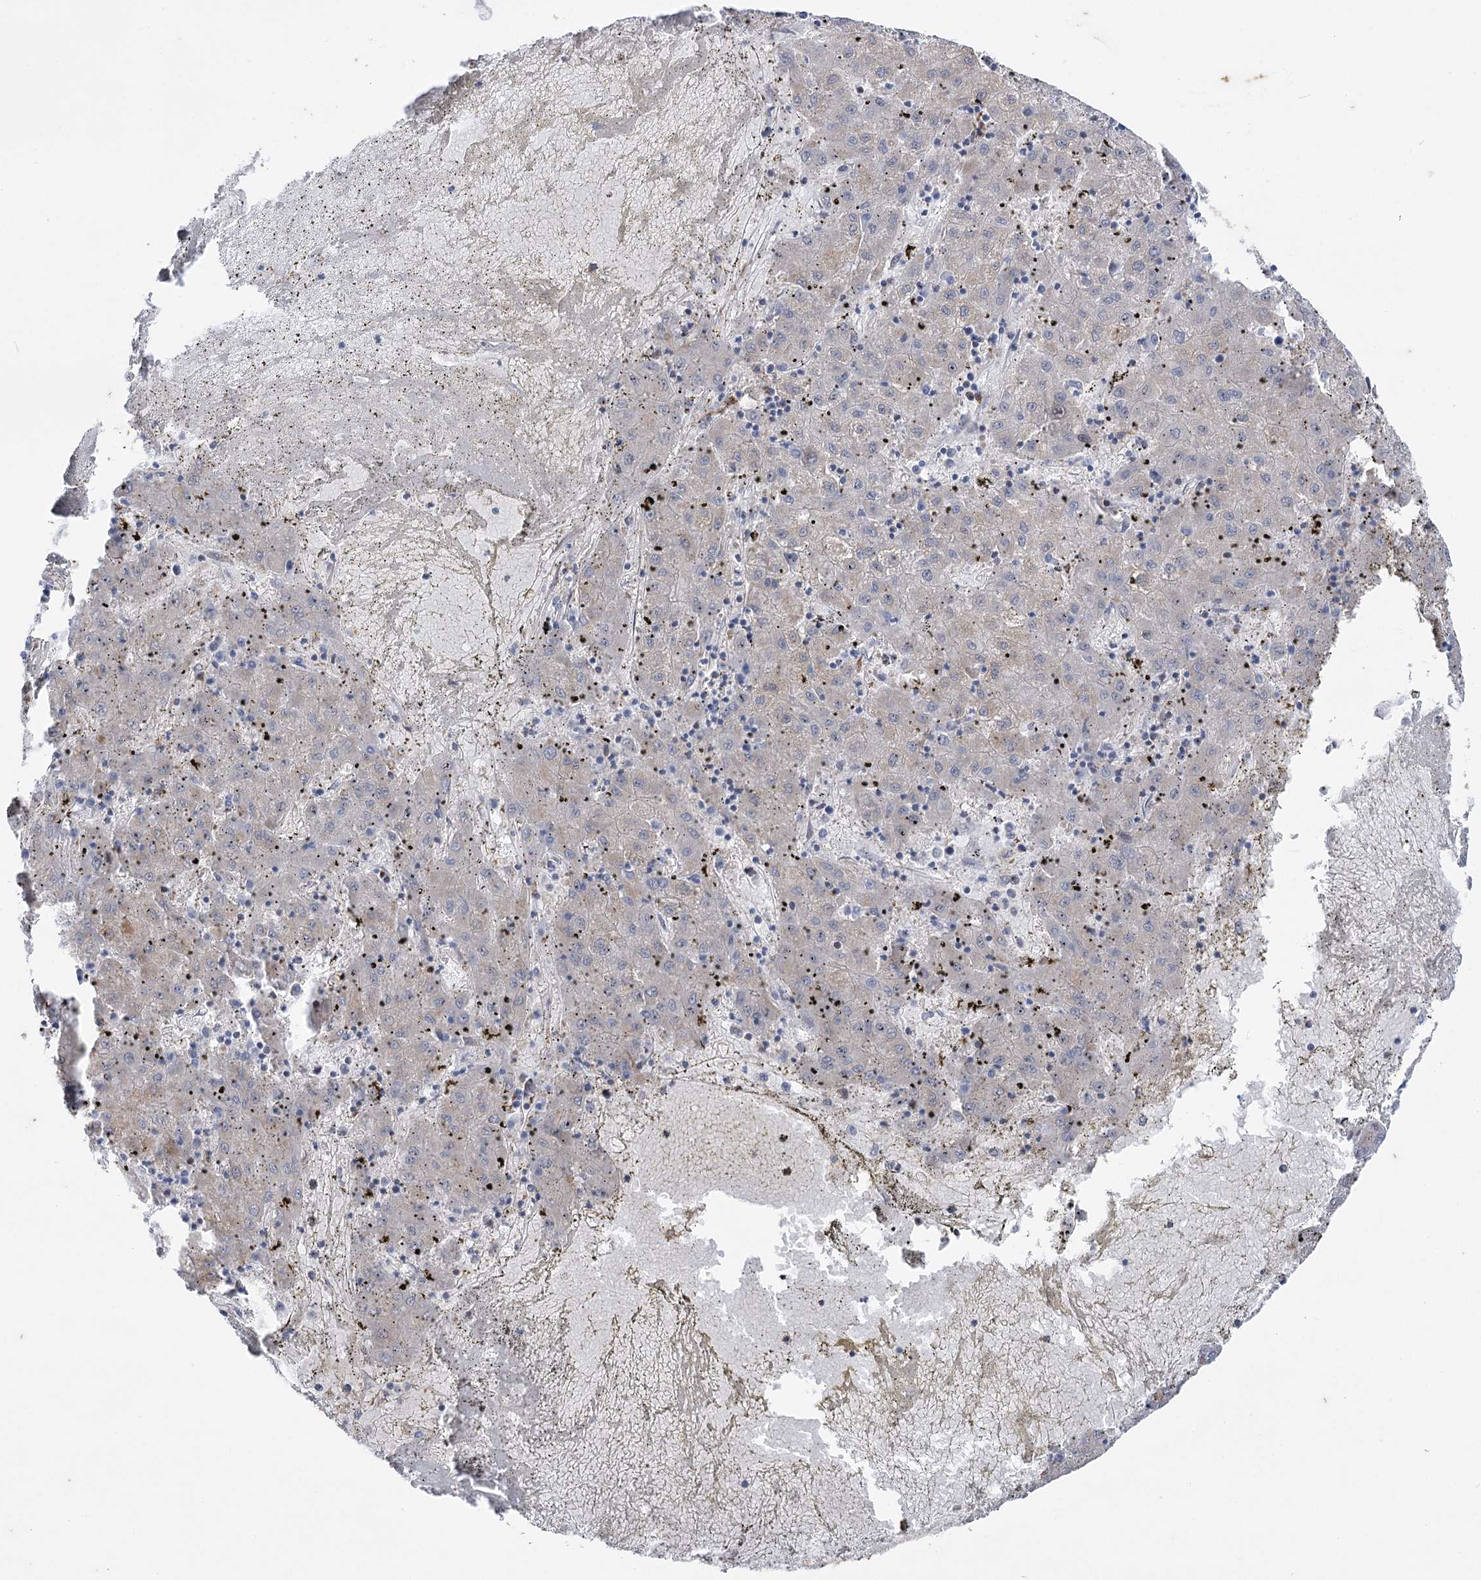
{"staining": {"intensity": "weak", "quantity": "<25%", "location": "cytoplasmic/membranous"}, "tissue": "liver cancer", "cell_type": "Tumor cells", "image_type": "cancer", "snomed": [{"axis": "morphology", "description": "Carcinoma, Hepatocellular, NOS"}, {"axis": "topography", "description": "Liver"}], "caption": "Immunohistochemistry (IHC) micrograph of hepatocellular carcinoma (liver) stained for a protein (brown), which exhibits no staining in tumor cells.", "gene": "AGXT2", "patient": {"sex": "male", "age": 72}}